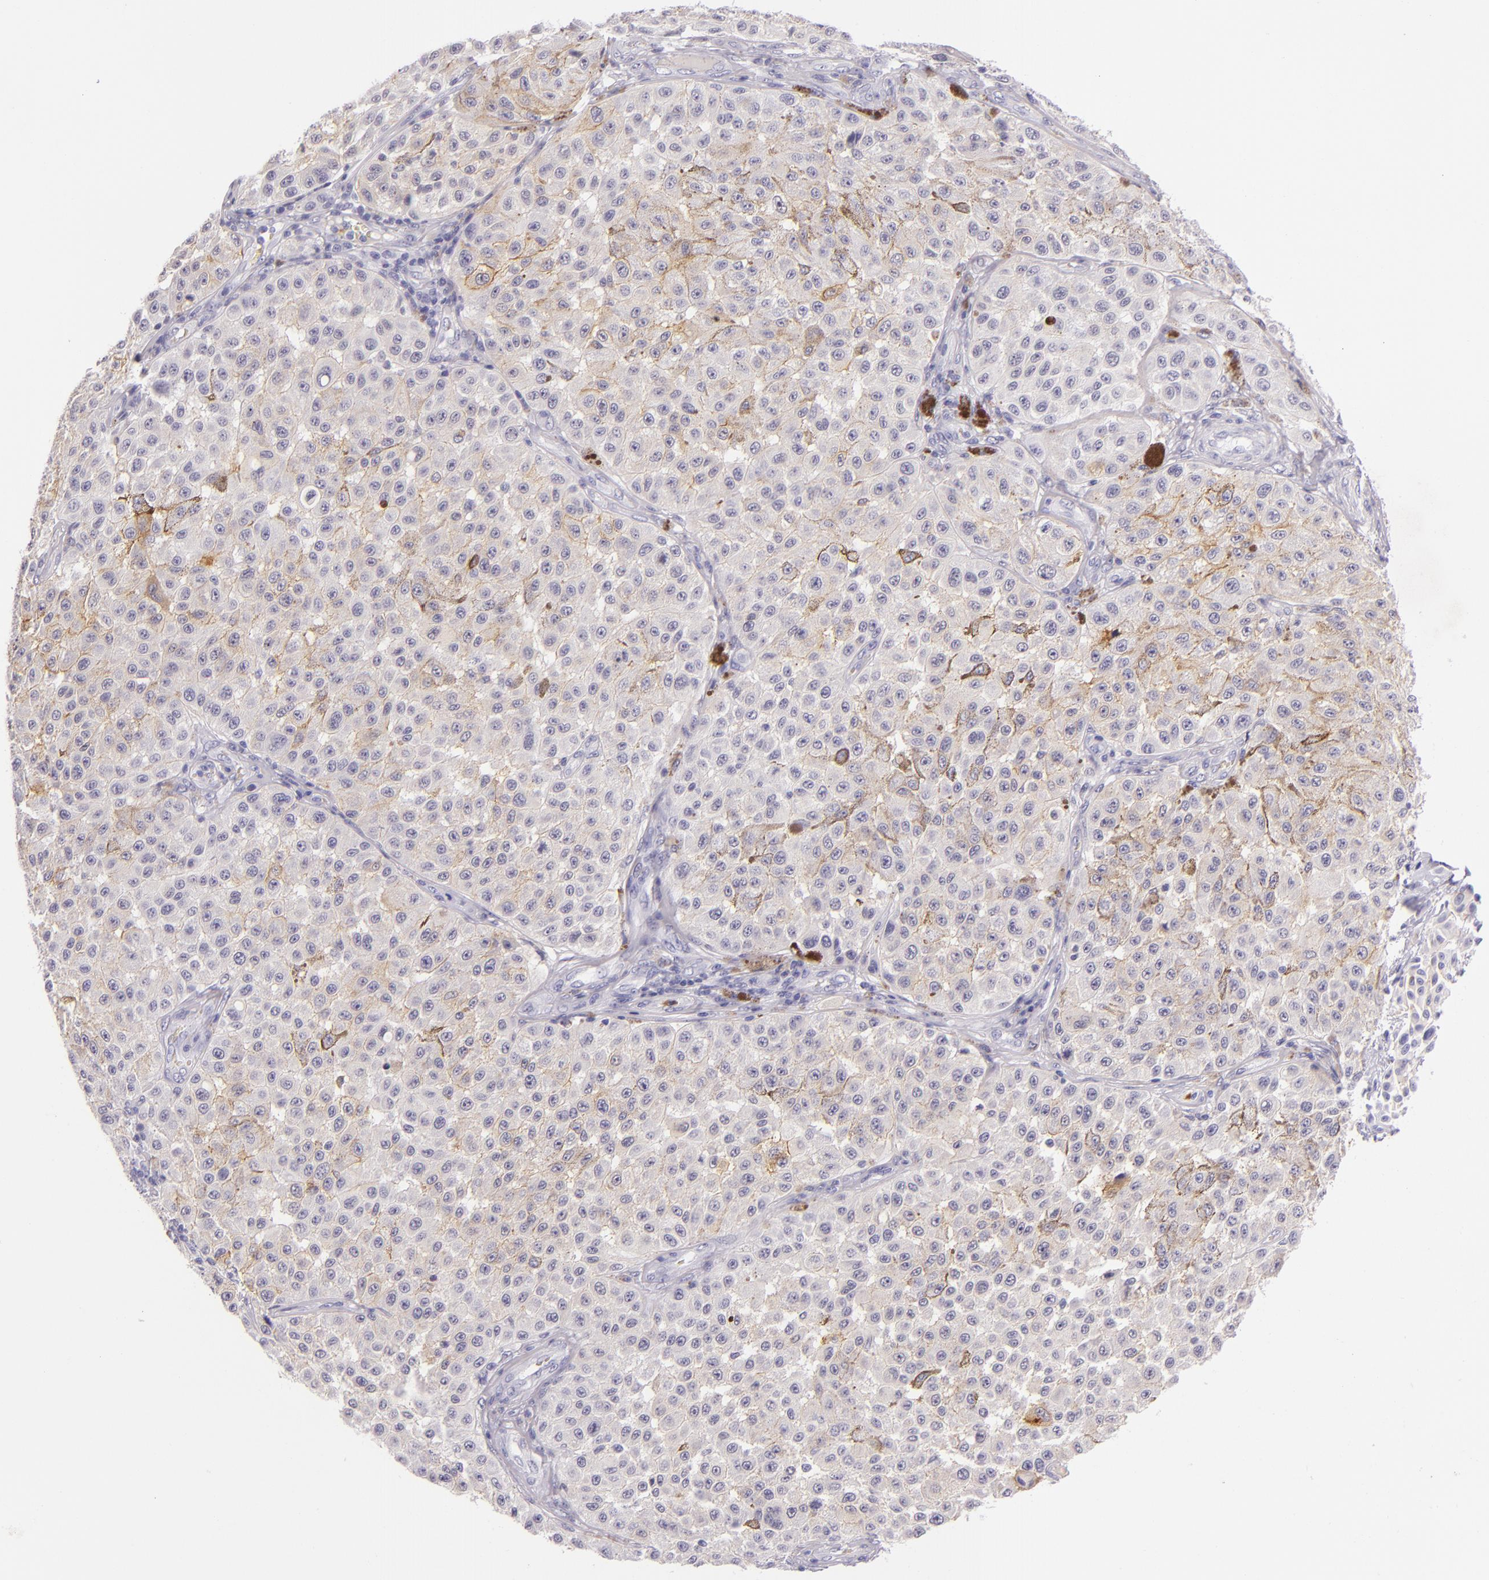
{"staining": {"intensity": "weak", "quantity": "<25%", "location": "cytoplasmic/membranous"}, "tissue": "melanoma", "cell_type": "Tumor cells", "image_type": "cancer", "snomed": [{"axis": "morphology", "description": "Malignant melanoma, NOS"}, {"axis": "topography", "description": "Skin"}], "caption": "DAB (3,3'-diaminobenzidine) immunohistochemical staining of malignant melanoma demonstrates no significant positivity in tumor cells.", "gene": "CEACAM1", "patient": {"sex": "female", "age": 64}}